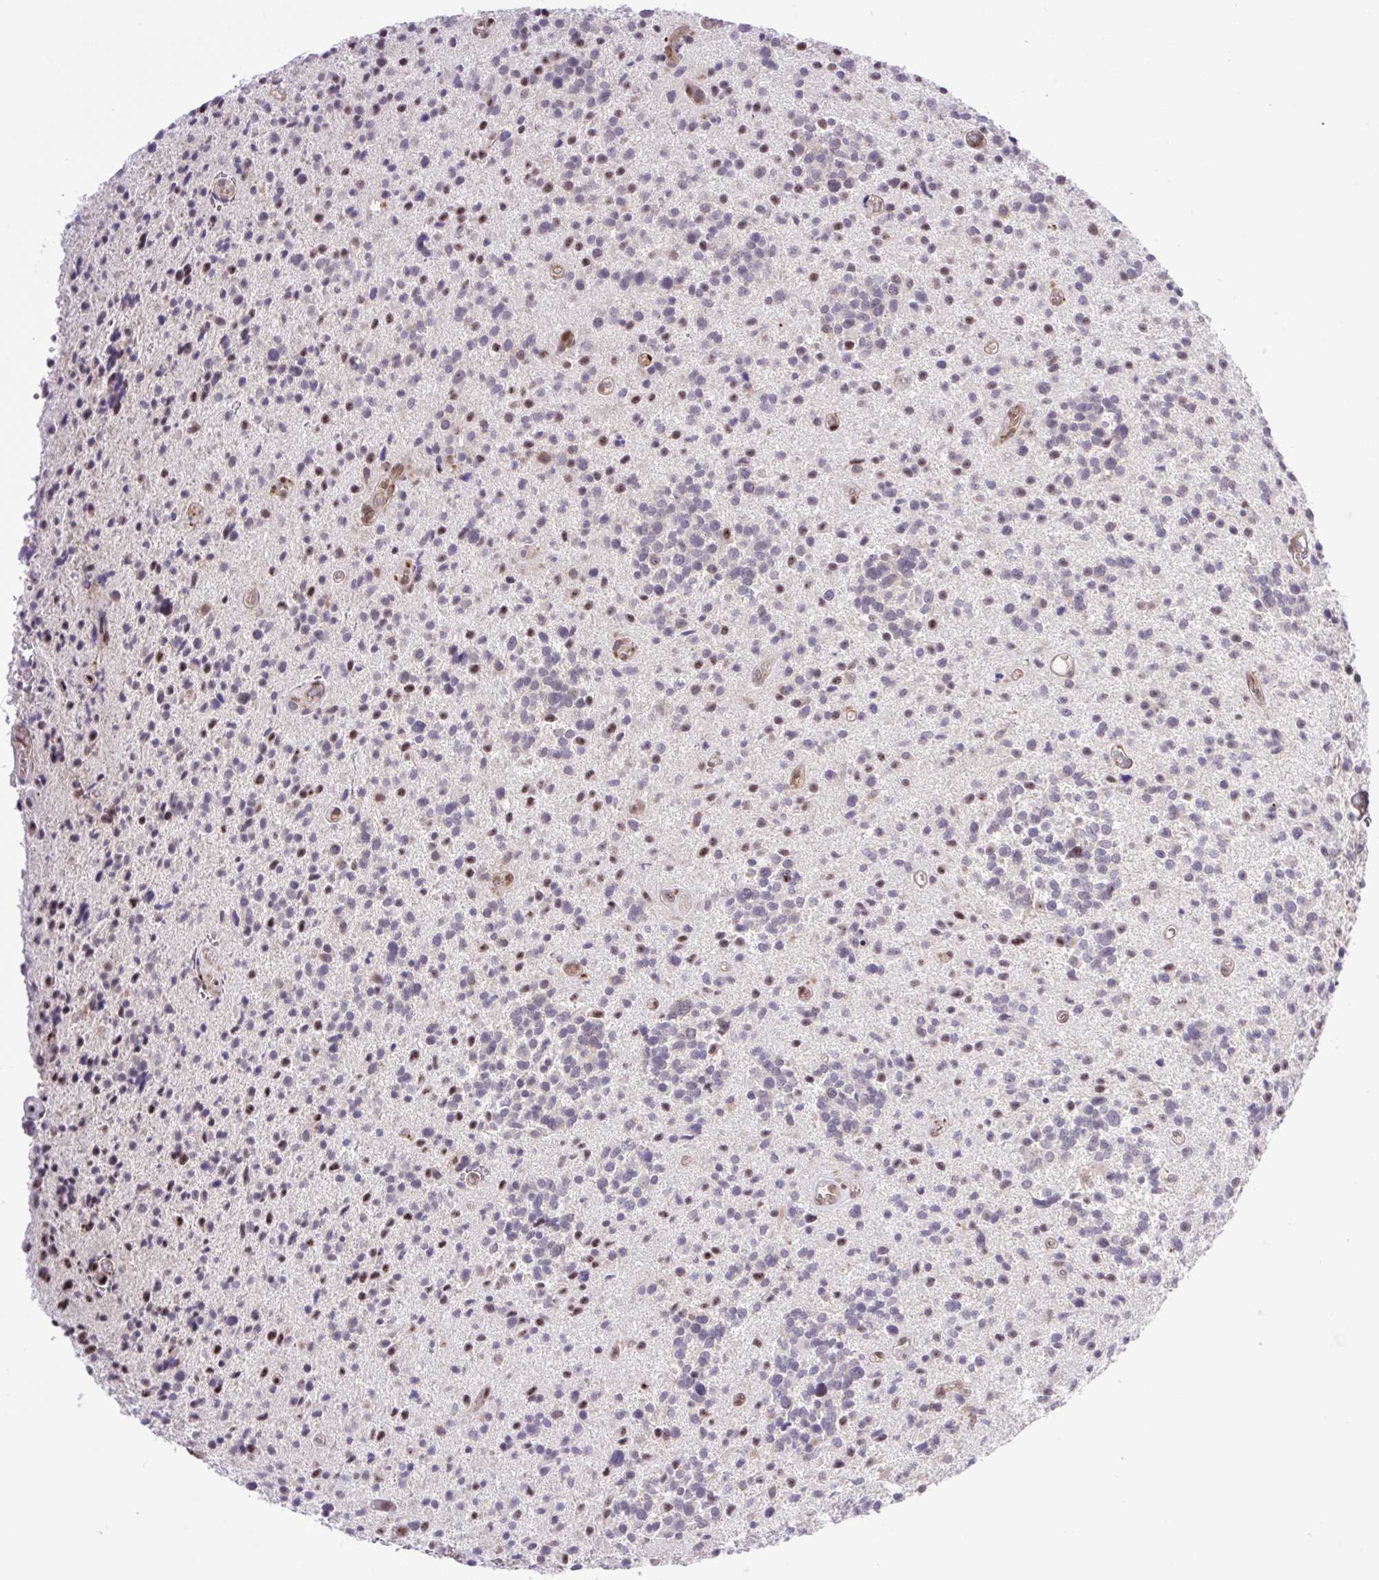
{"staining": {"intensity": "weak", "quantity": "<25%", "location": "nuclear"}, "tissue": "glioma", "cell_type": "Tumor cells", "image_type": "cancer", "snomed": [{"axis": "morphology", "description": "Glioma, malignant, High grade"}, {"axis": "topography", "description": "Brain"}], "caption": "This is a image of immunohistochemistry (IHC) staining of glioma, which shows no staining in tumor cells. (Immunohistochemistry, brightfield microscopy, high magnification).", "gene": "ERG", "patient": {"sex": "male", "age": 29}}